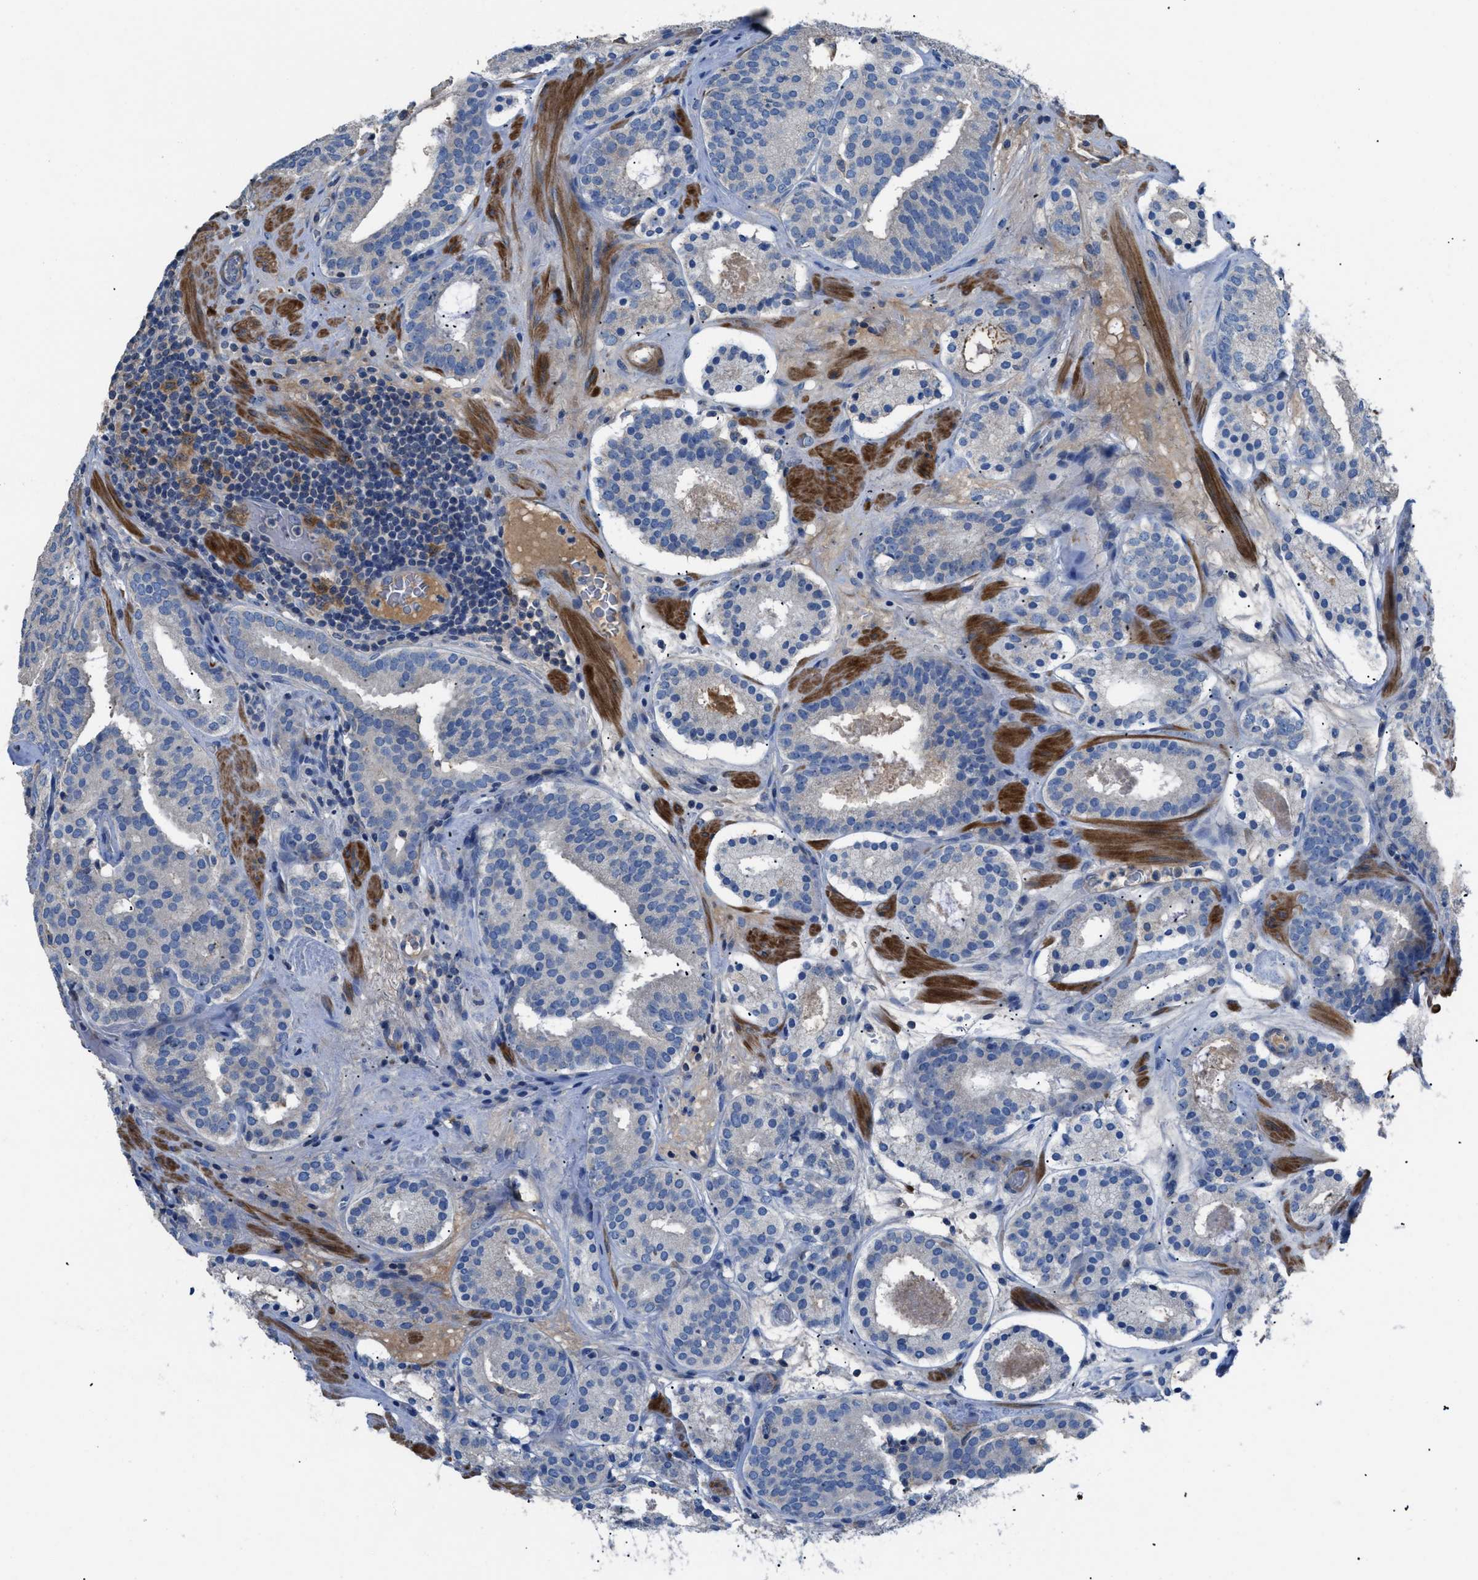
{"staining": {"intensity": "negative", "quantity": "none", "location": "none"}, "tissue": "prostate cancer", "cell_type": "Tumor cells", "image_type": "cancer", "snomed": [{"axis": "morphology", "description": "Adenocarcinoma, Low grade"}, {"axis": "topography", "description": "Prostate"}], "caption": "Prostate cancer (low-grade adenocarcinoma) stained for a protein using immunohistochemistry (IHC) displays no positivity tumor cells.", "gene": "SGCZ", "patient": {"sex": "male", "age": 69}}